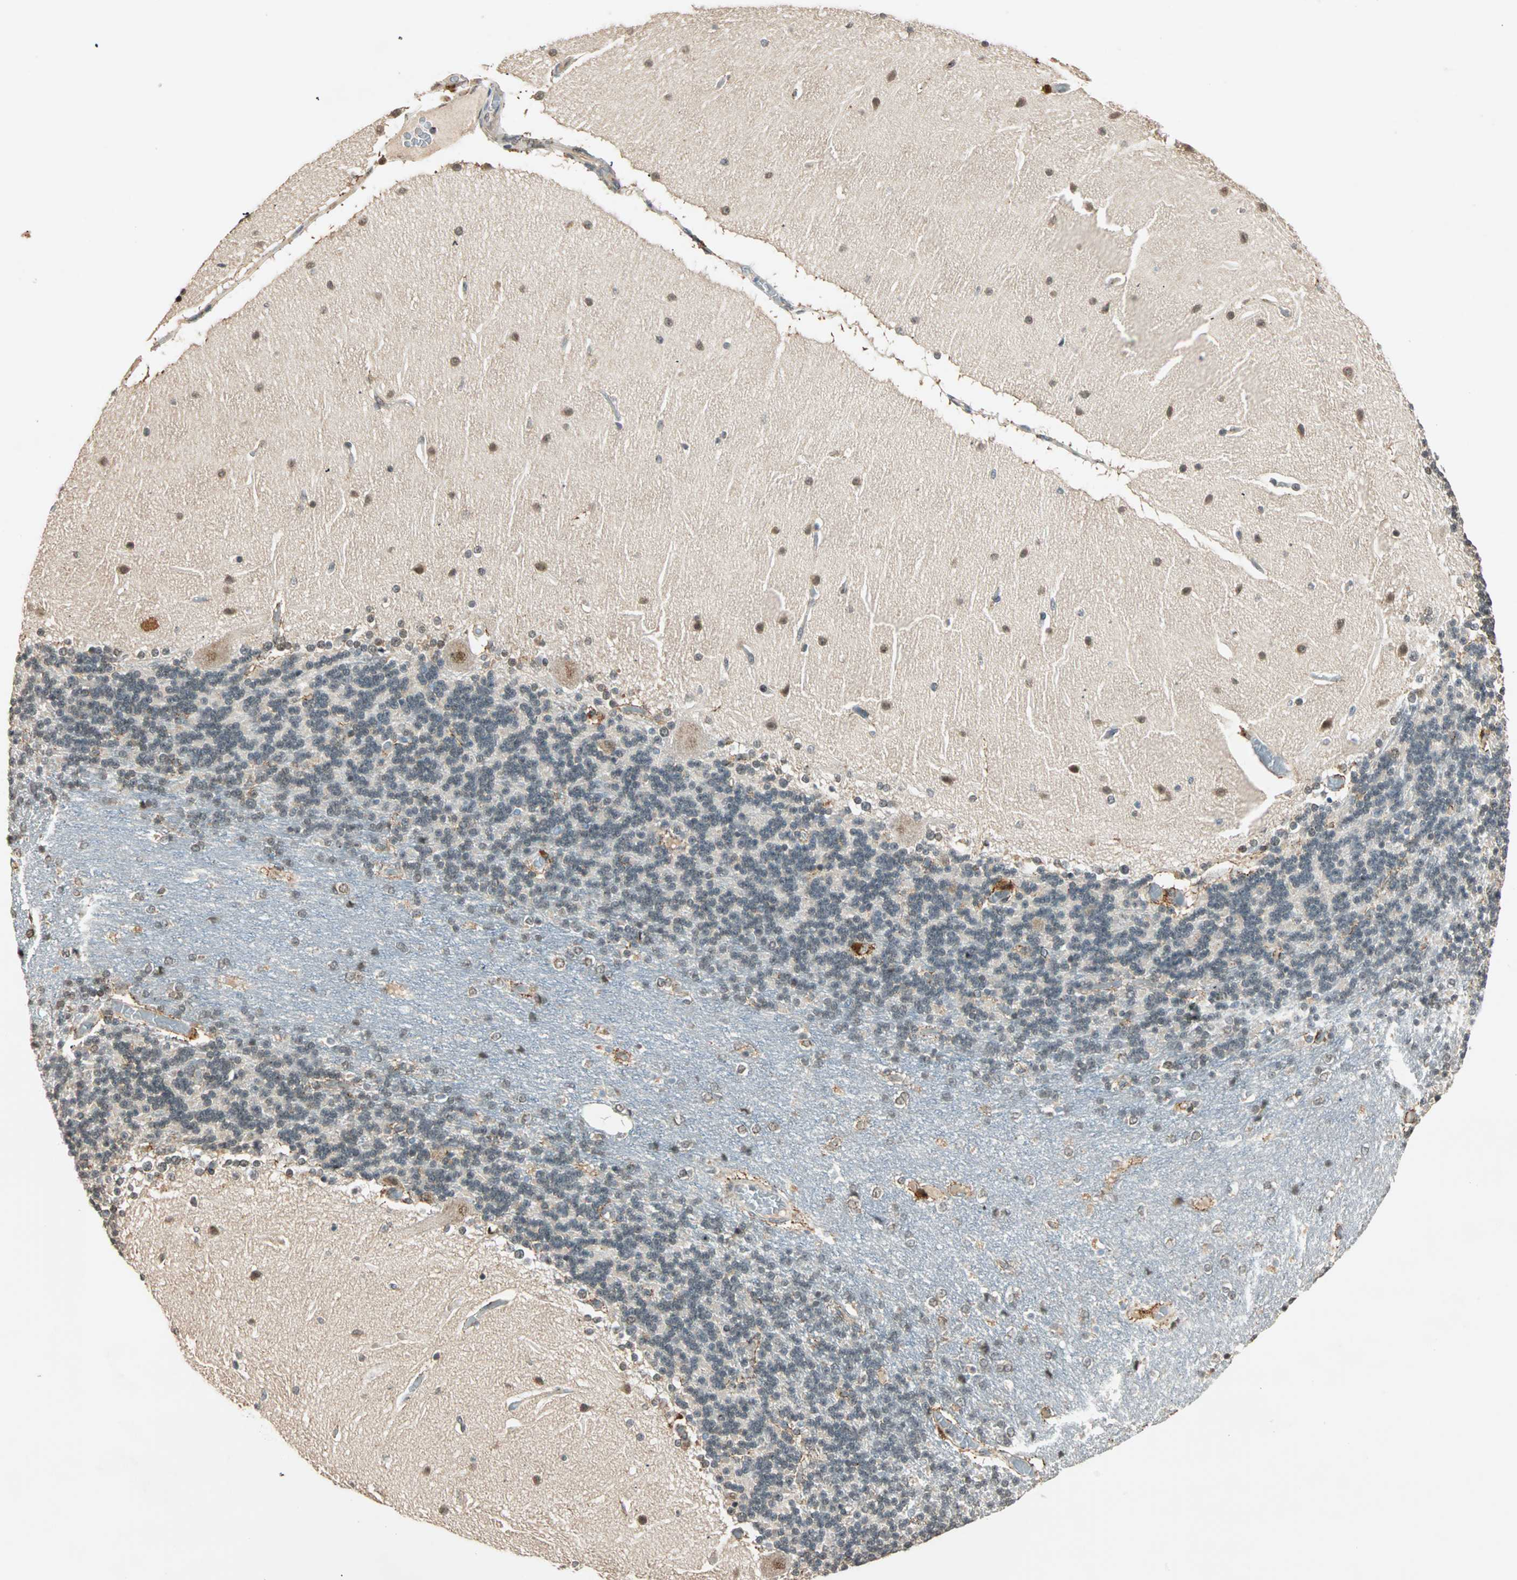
{"staining": {"intensity": "weak", "quantity": "25%-75%", "location": "nuclear"}, "tissue": "cerebellum", "cell_type": "Cells in granular layer", "image_type": "normal", "snomed": [{"axis": "morphology", "description": "Normal tissue, NOS"}, {"axis": "topography", "description": "Cerebellum"}], "caption": "Immunohistochemistry staining of unremarkable cerebellum, which displays low levels of weak nuclear positivity in approximately 25%-75% of cells in granular layer indicating weak nuclear protein expression. The staining was performed using DAB (brown) for protein detection and nuclei were counterstained in hematoxylin (blue).", "gene": "PRDM2", "patient": {"sex": "female", "age": 54}}